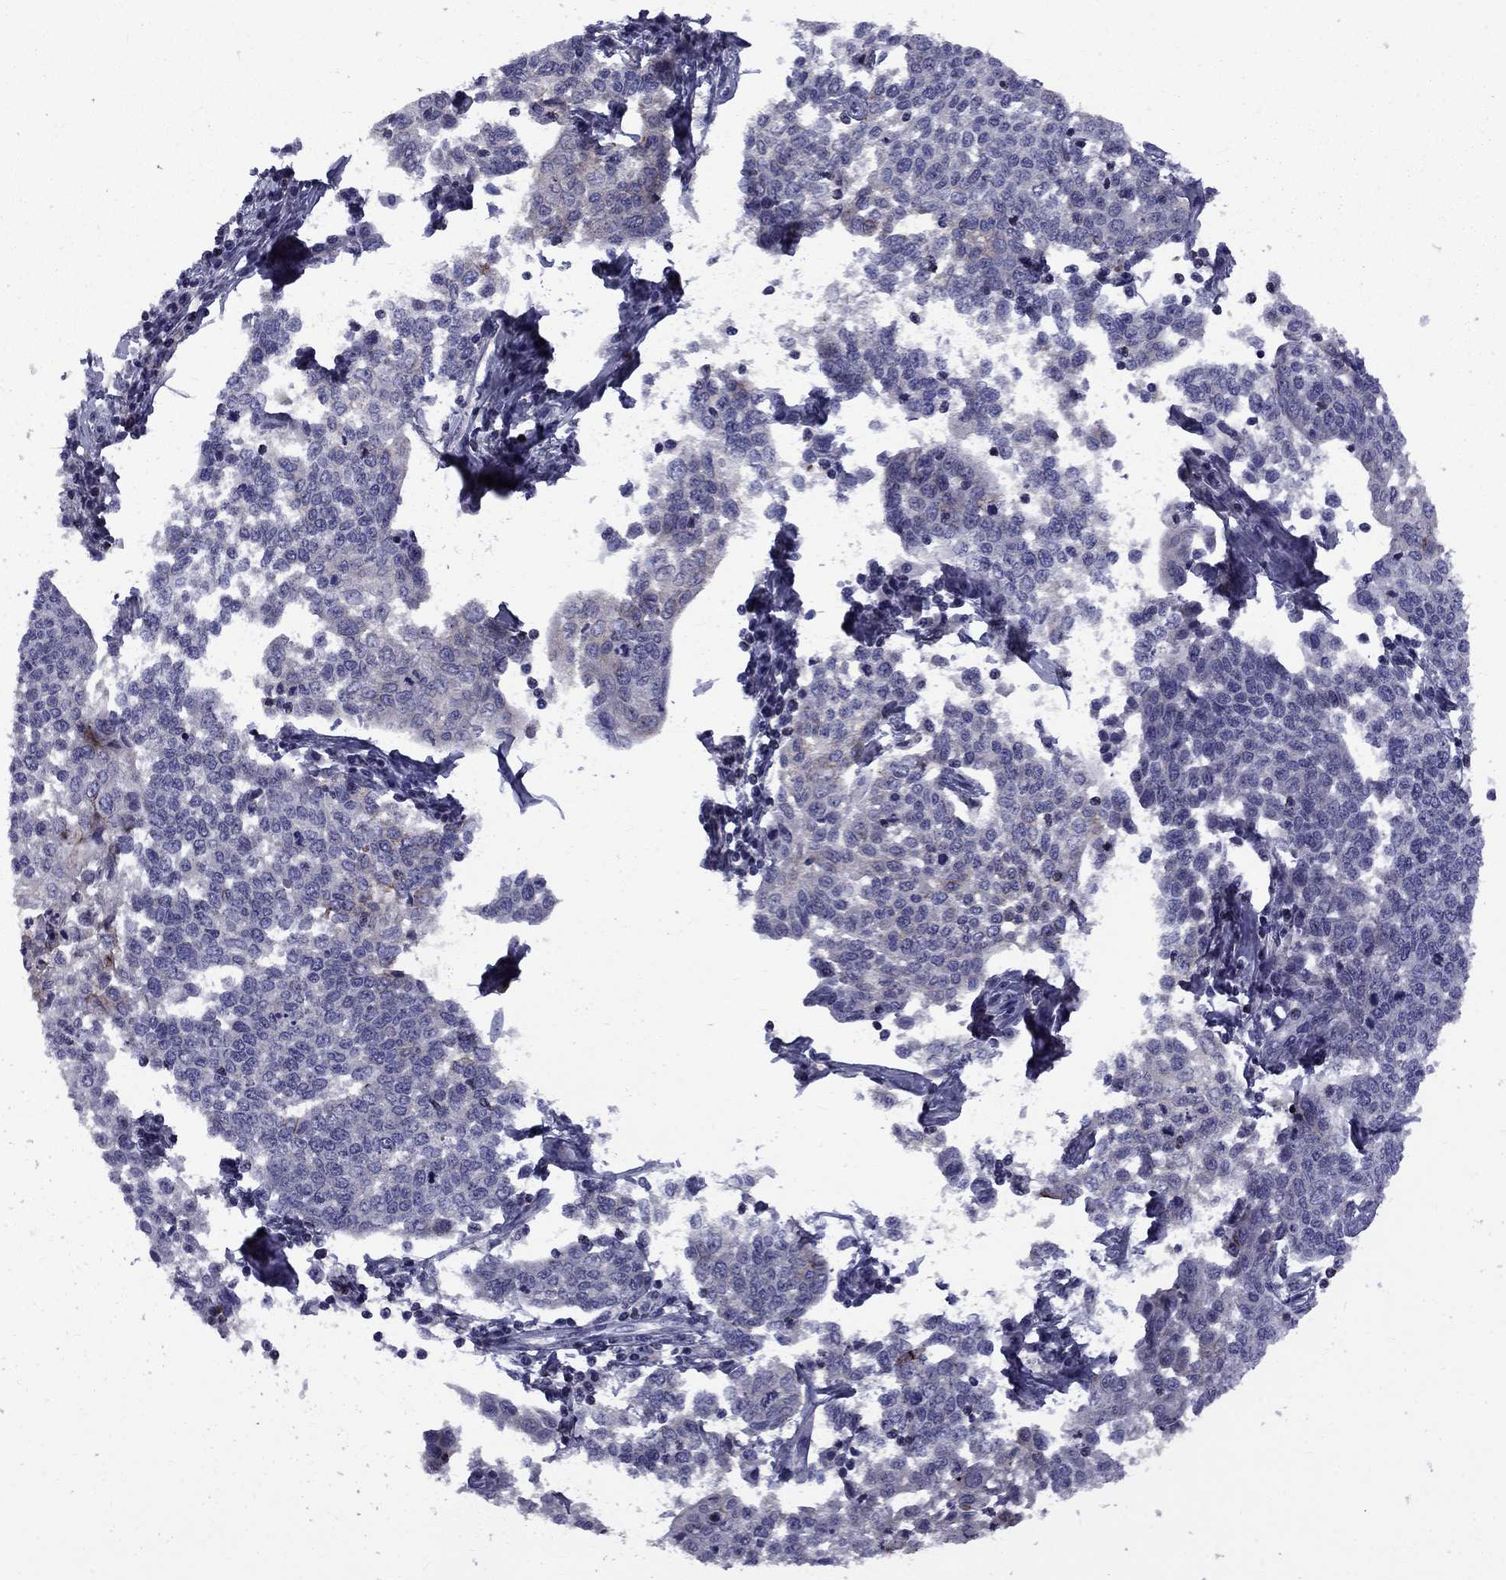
{"staining": {"intensity": "negative", "quantity": "none", "location": "none"}, "tissue": "cervical cancer", "cell_type": "Tumor cells", "image_type": "cancer", "snomed": [{"axis": "morphology", "description": "Squamous cell carcinoma, NOS"}, {"axis": "topography", "description": "Cervix"}], "caption": "Squamous cell carcinoma (cervical) was stained to show a protein in brown. There is no significant staining in tumor cells.", "gene": "SNTA1", "patient": {"sex": "female", "age": 34}}